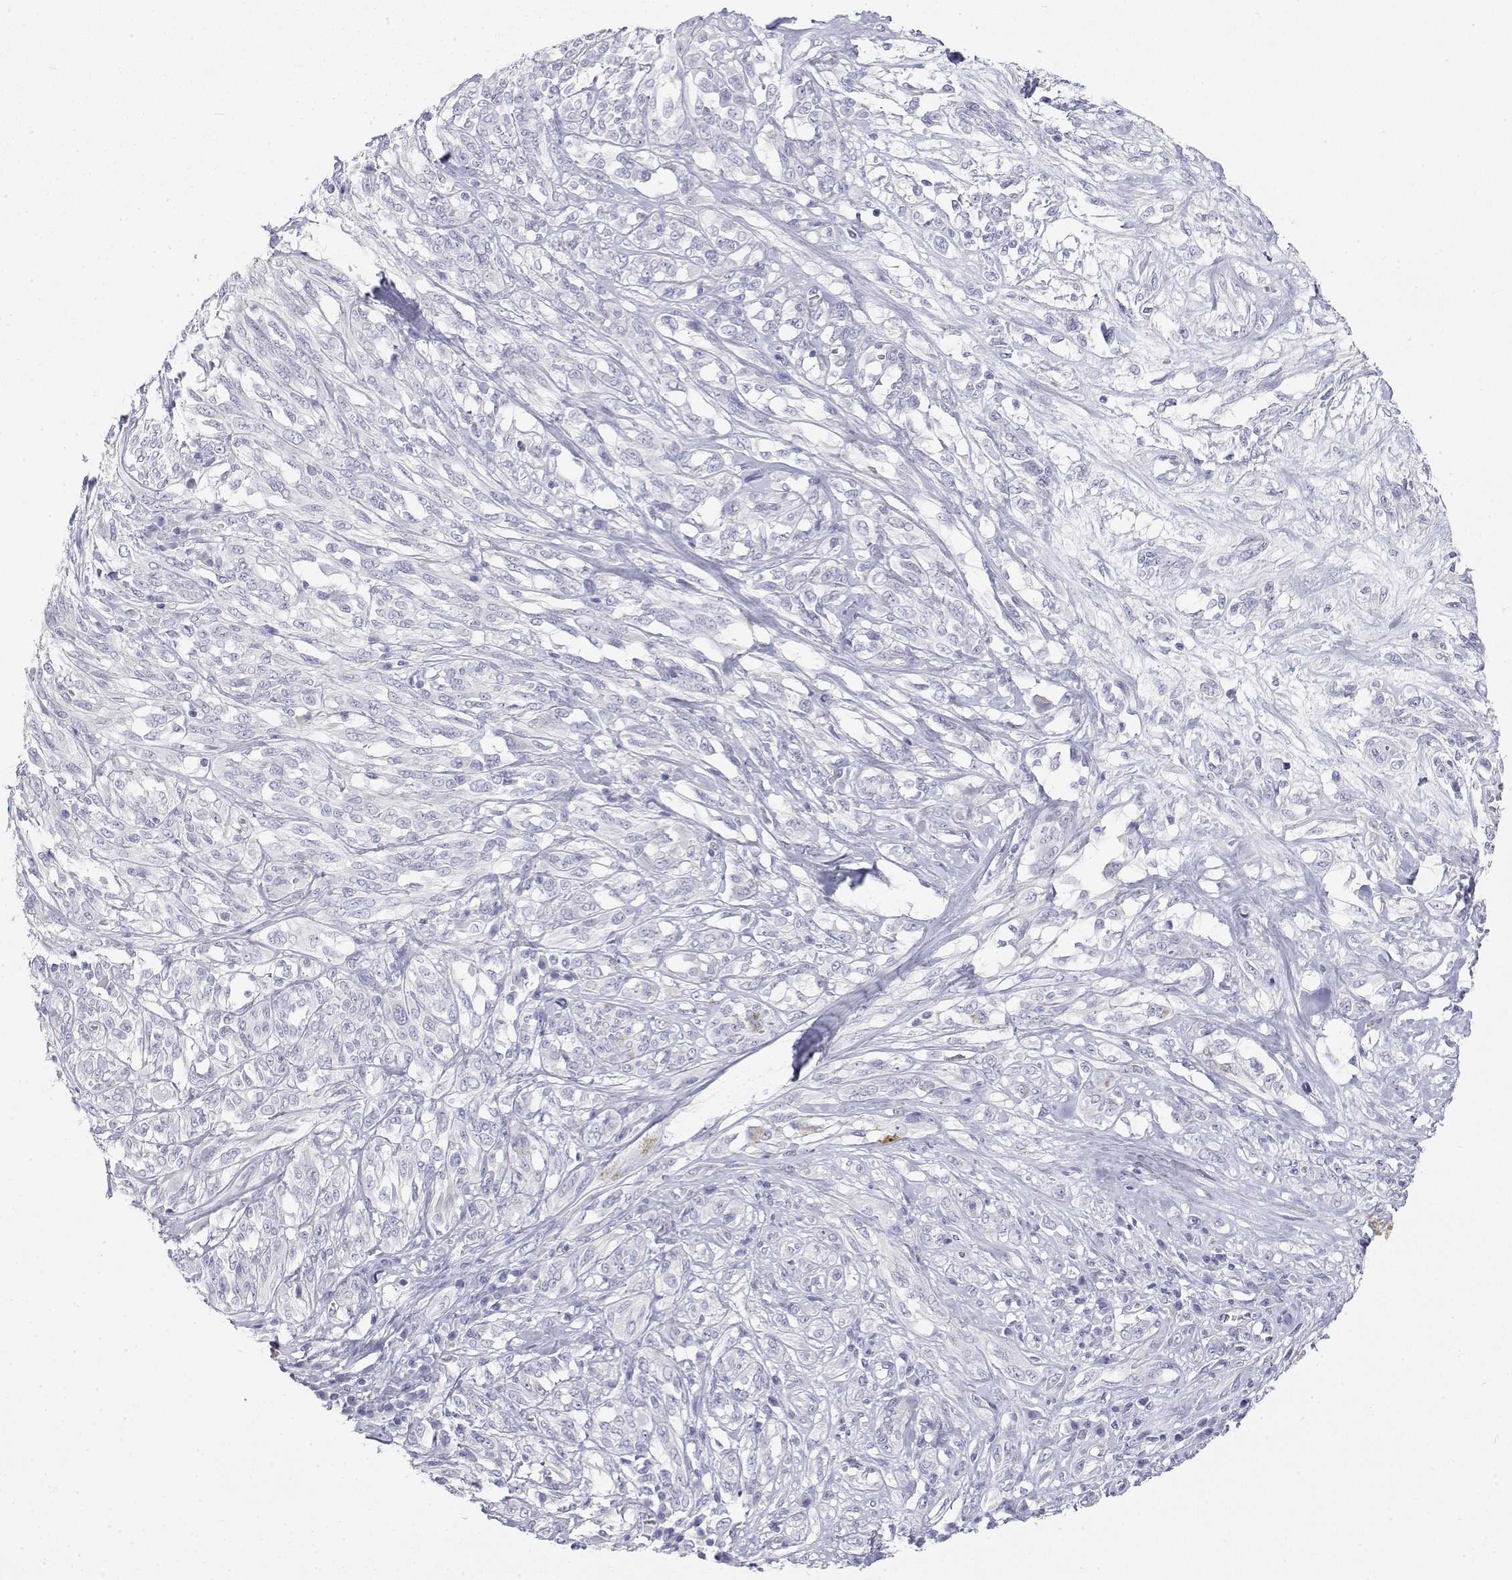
{"staining": {"intensity": "negative", "quantity": "none", "location": "none"}, "tissue": "melanoma", "cell_type": "Tumor cells", "image_type": "cancer", "snomed": [{"axis": "morphology", "description": "Malignant melanoma, NOS"}, {"axis": "topography", "description": "Skin"}], "caption": "Tumor cells show no significant protein positivity in malignant melanoma.", "gene": "MISP", "patient": {"sex": "female", "age": 91}}